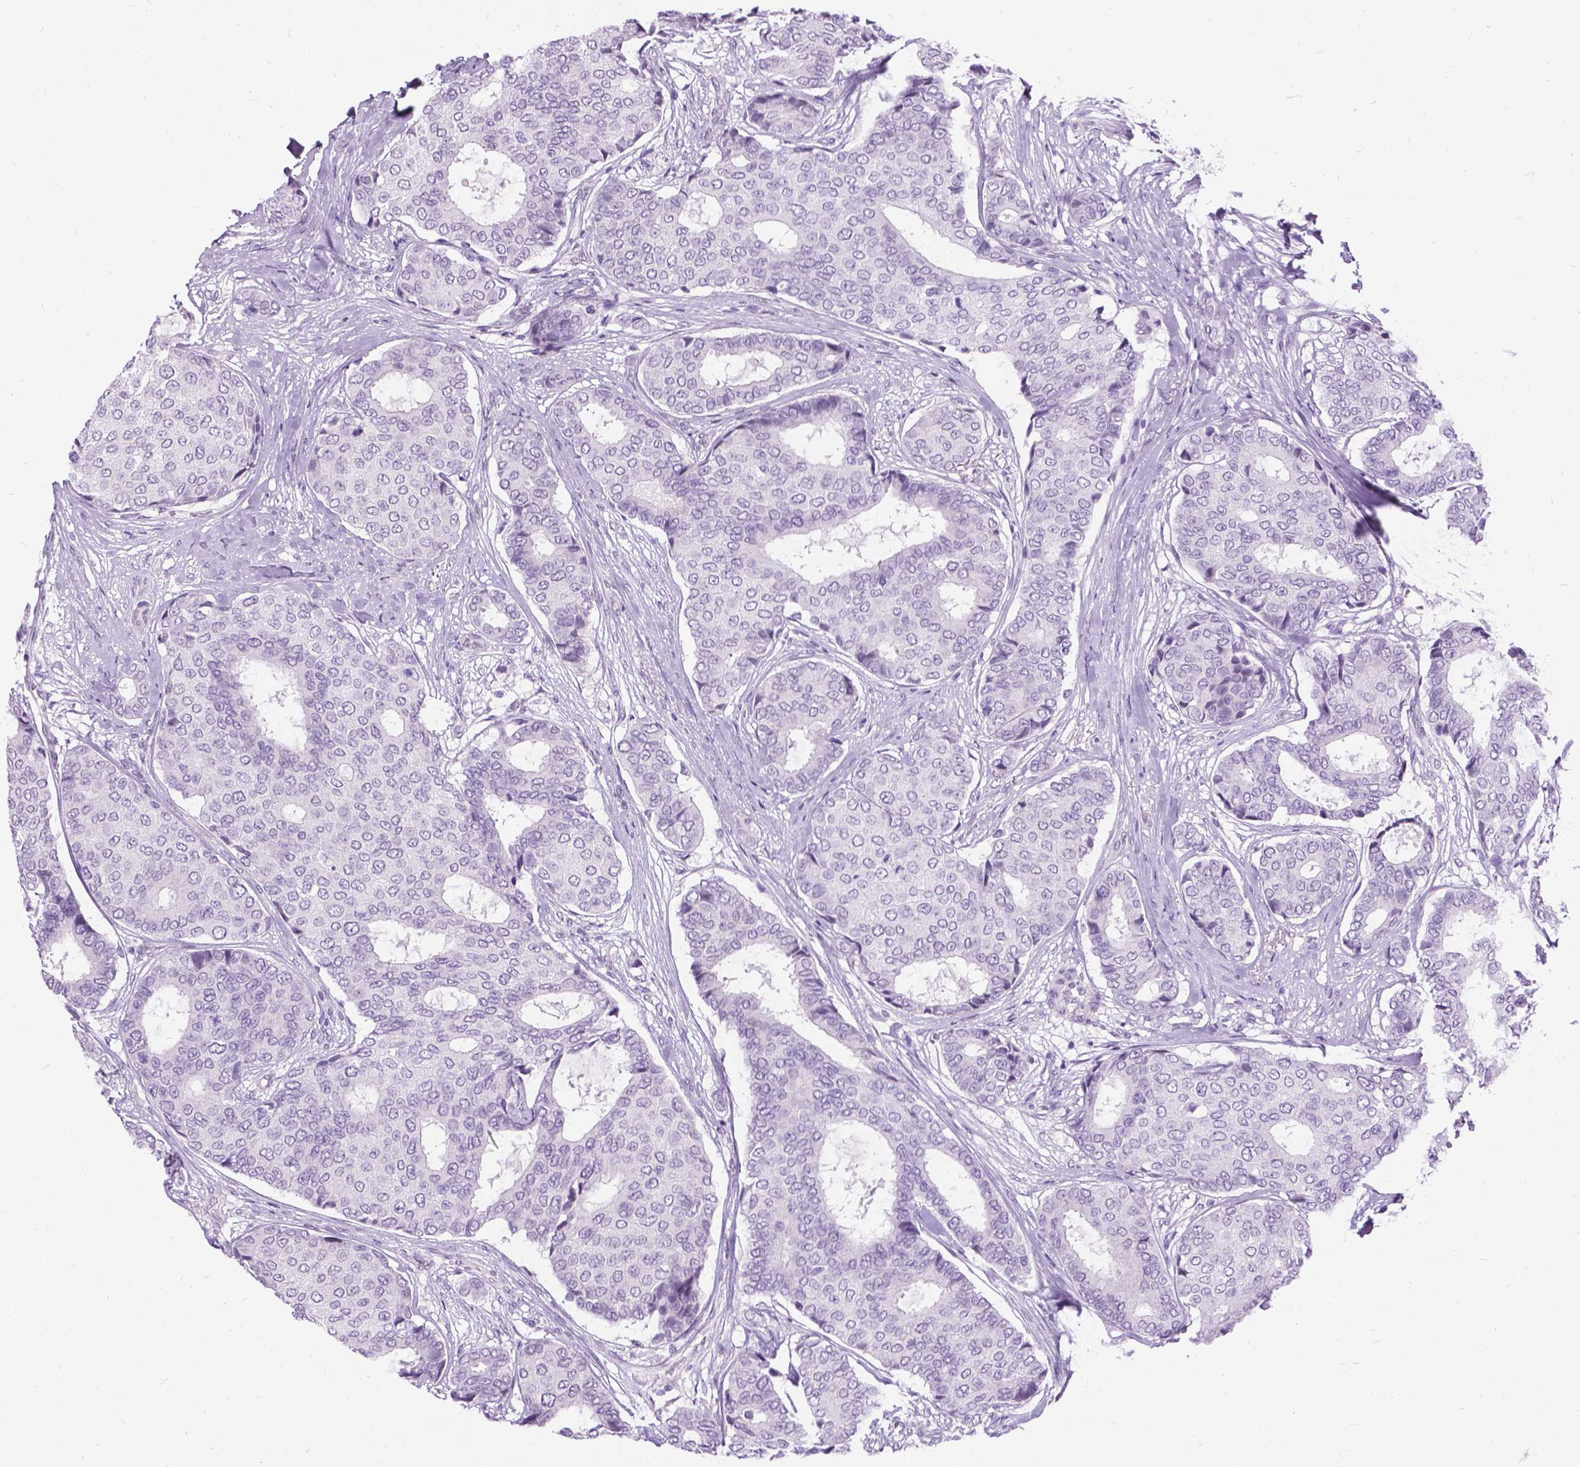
{"staining": {"intensity": "negative", "quantity": "none", "location": "none"}, "tissue": "breast cancer", "cell_type": "Tumor cells", "image_type": "cancer", "snomed": [{"axis": "morphology", "description": "Duct carcinoma"}, {"axis": "topography", "description": "Breast"}], "caption": "An IHC micrograph of intraductal carcinoma (breast) is shown. There is no staining in tumor cells of intraductal carcinoma (breast). (Immunohistochemistry, brightfield microscopy, high magnification).", "gene": "PROB1", "patient": {"sex": "female", "age": 75}}